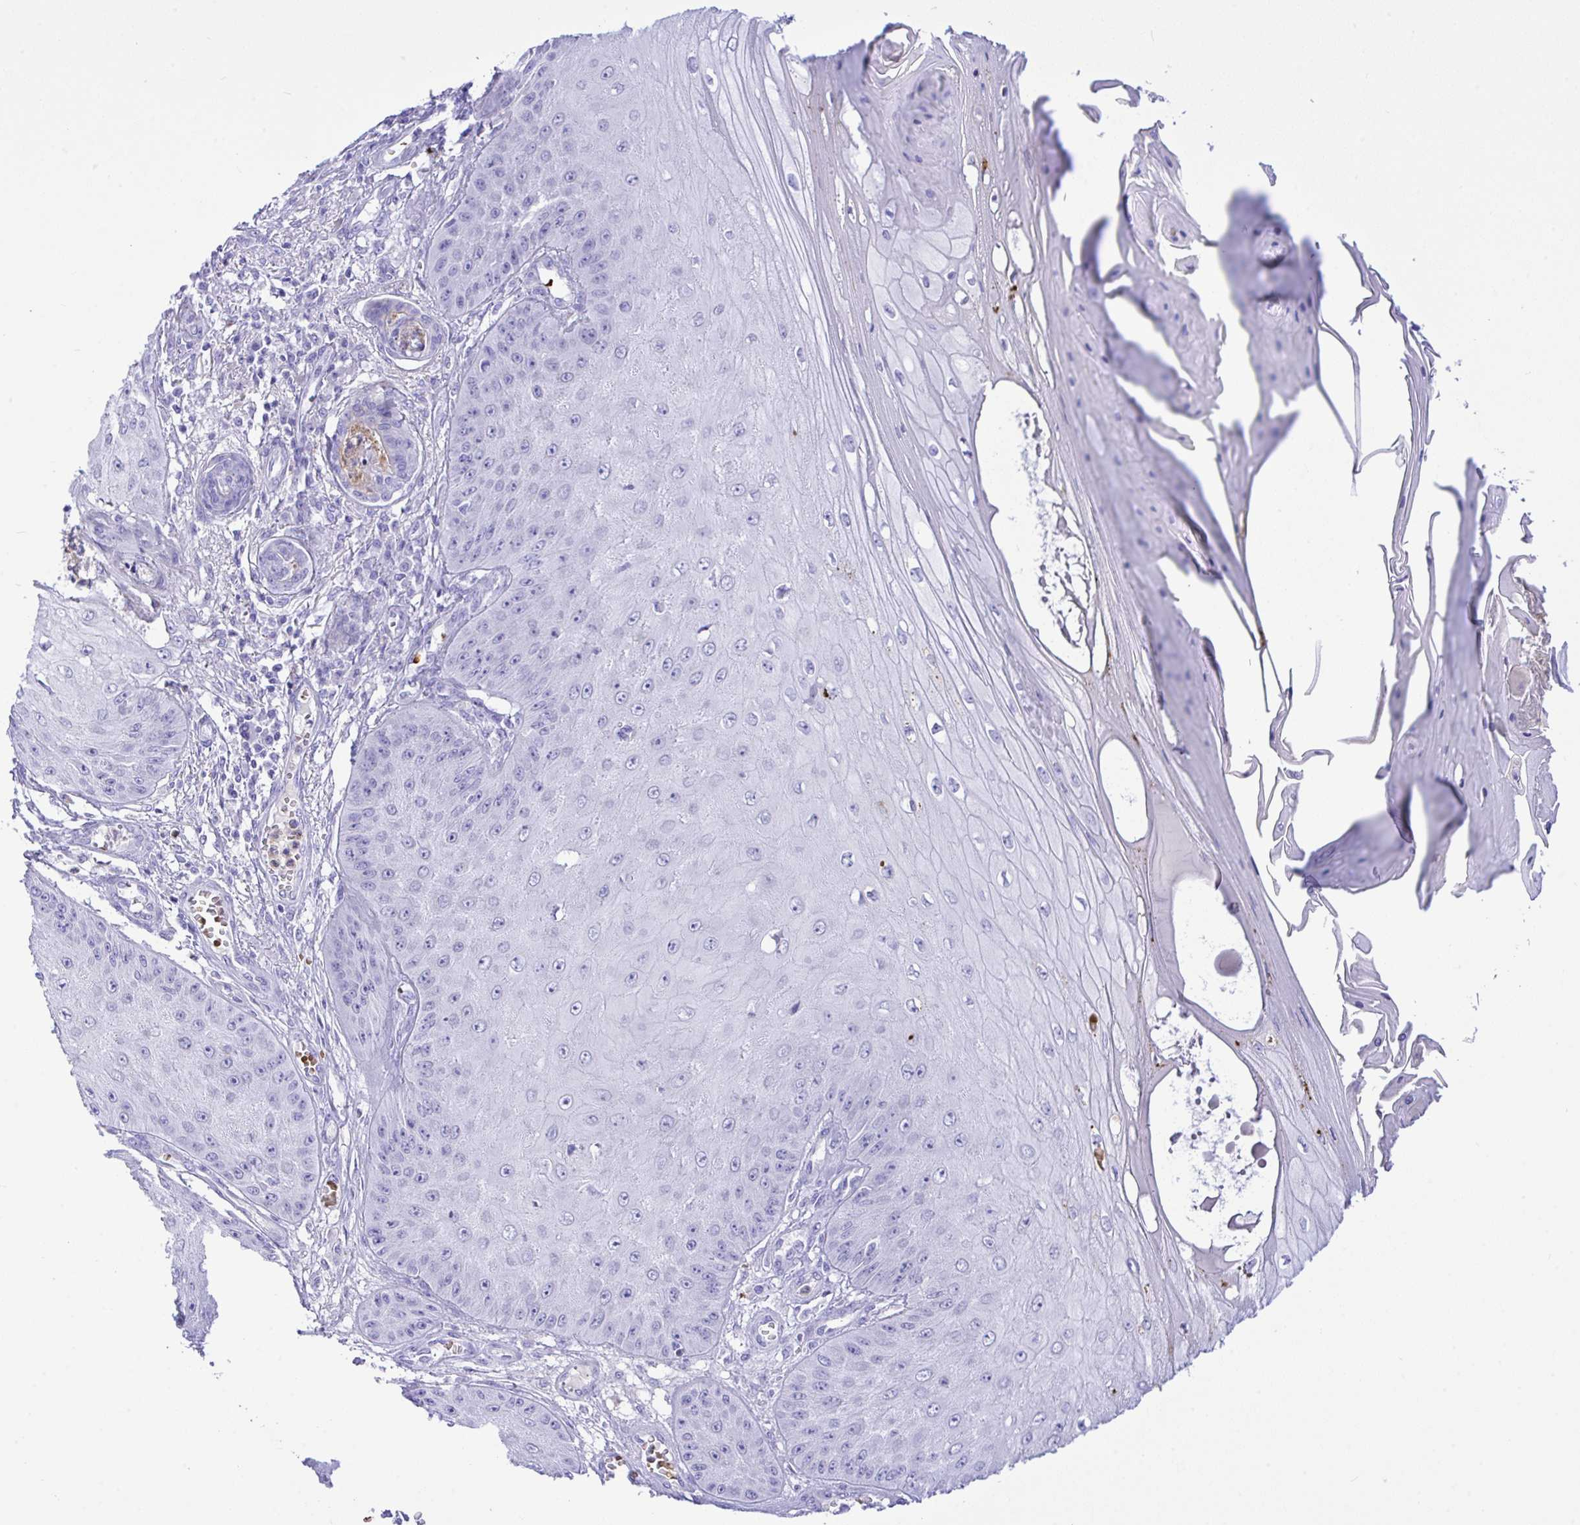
{"staining": {"intensity": "negative", "quantity": "none", "location": "none"}, "tissue": "skin cancer", "cell_type": "Tumor cells", "image_type": "cancer", "snomed": [{"axis": "morphology", "description": "Squamous cell carcinoma, NOS"}, {"axis": "topography", "description": "Skin"}], "caption": "DAB immunohistochemical staining of skin cancer displays no significant expression in tumor cells.", "gene": "ZNF221", "patient": {"sex": "male", "age": 70}}